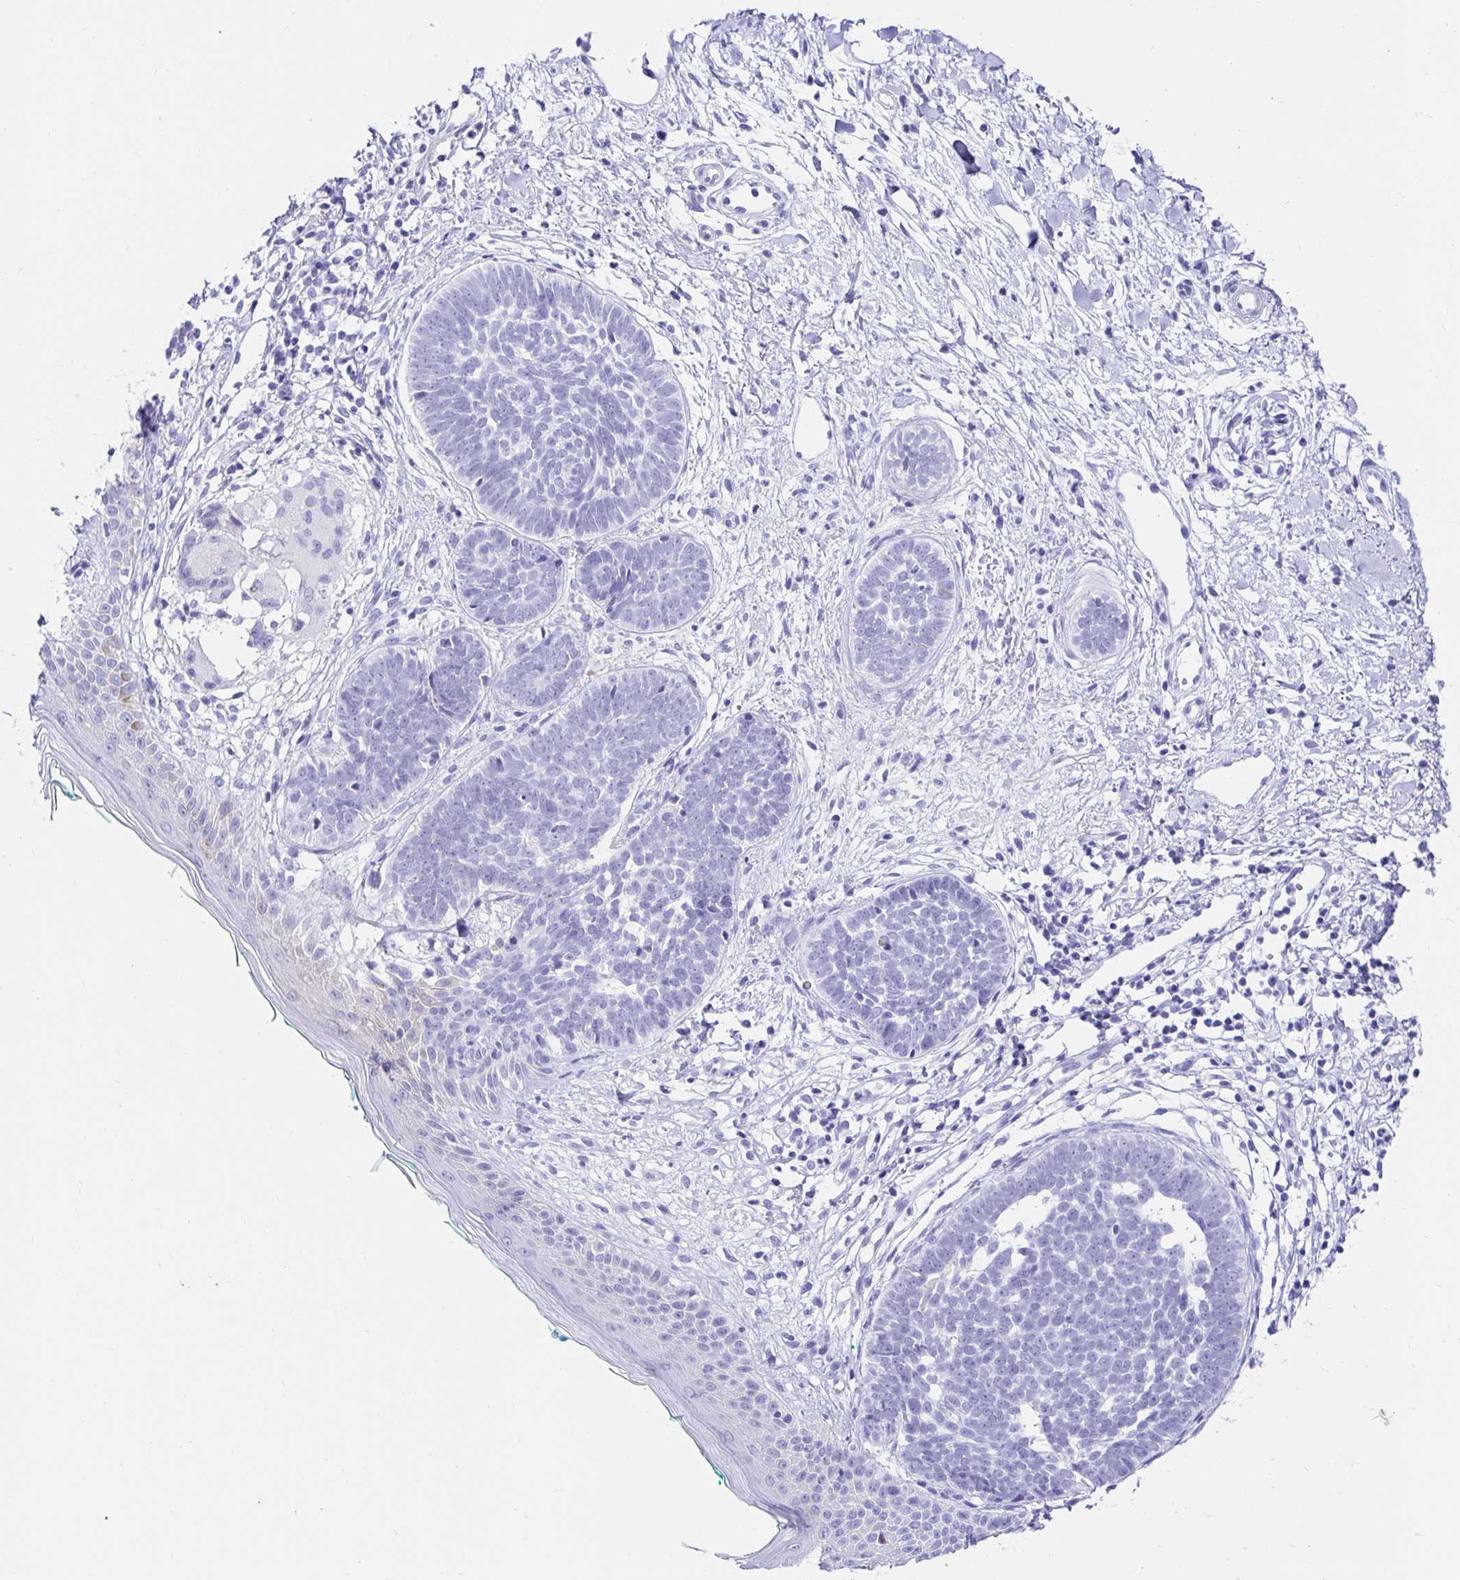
{"staining": {"intensity": "negative", "quantity": "none", "location": "none"}, "tissue": "skin cancer", "cell_type": "Tumor cells", "image_type": "cancer", "snomed": [{"axis": "morphology", "description": "Basal cell carcinoma"}, {"axis": "topography", "description": "Skin"}, {"axis": "topography", "description": "Skin of neck"}, {"axis": "topography", "description": "Skin of shoulder"}, {"axis": "topography", "description": "Skin of back"}], "caption": "Immunohistochemical staining of human skin cancer exhibits no significant positivity in tumor cells.", "gene": "CA9", "patient": {"sex": "male", "age": 80}}